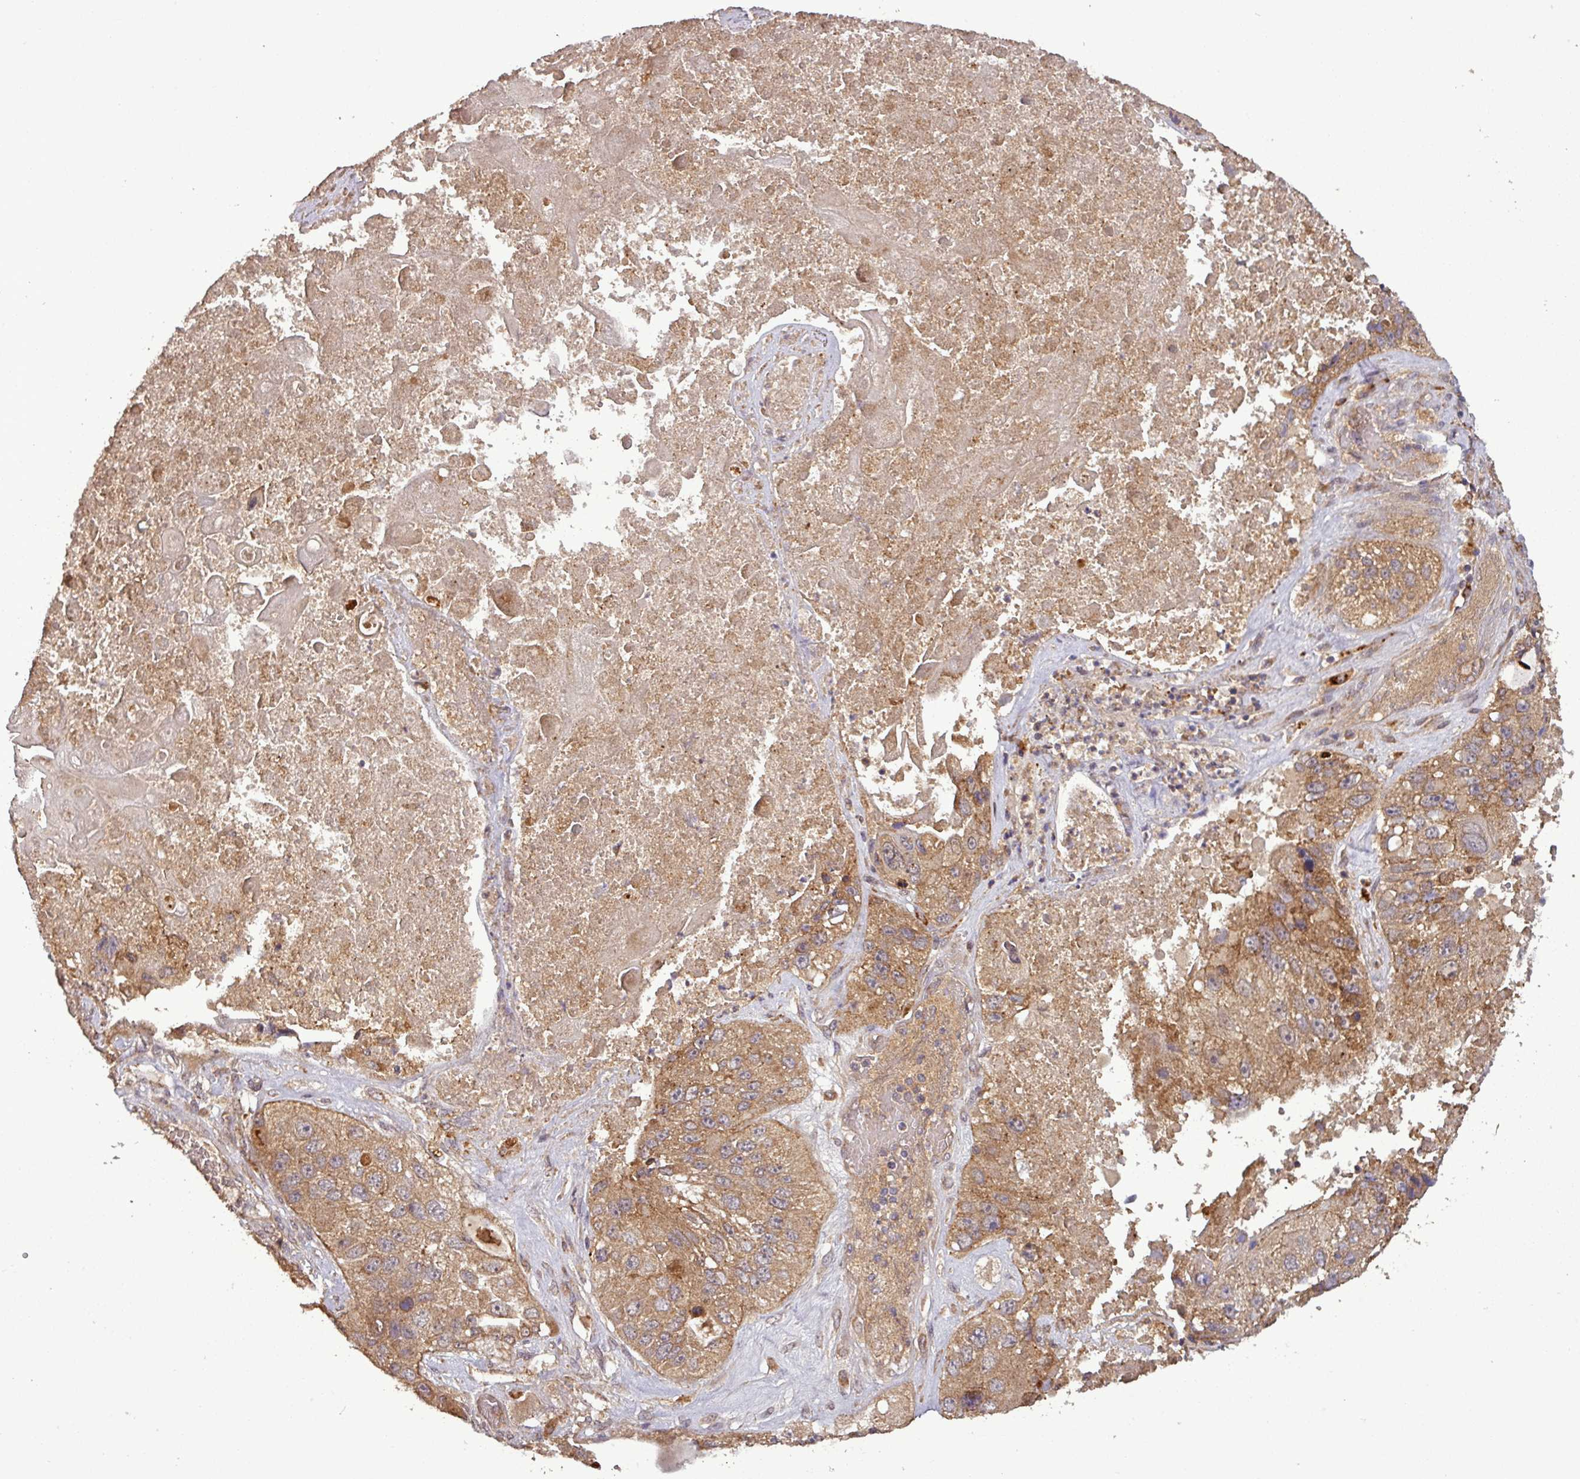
{"staining": {"intensity": "moderate", "quantity": ">75%", "location": "cytoplasmic/membranous"}, "tissue": "lung cancer", "cell_type": "Tumor cells", "image_type": "cancer", "snomed": [{"axis": "morphology", "description": "Squamous cell carcinoma, NOS"}, {"axis": "topography", "description": "Lung"}], "caption": "Tumor cells show moderate cytoplasmic/membranous expression in about >75% of cells in squamous cell carcinoma (lung). (brown staining indicates protein expression, while blue staining denotes nuclei).", "gene": "NT5C3A", "patient": {"sex": "male", "age": 61}}